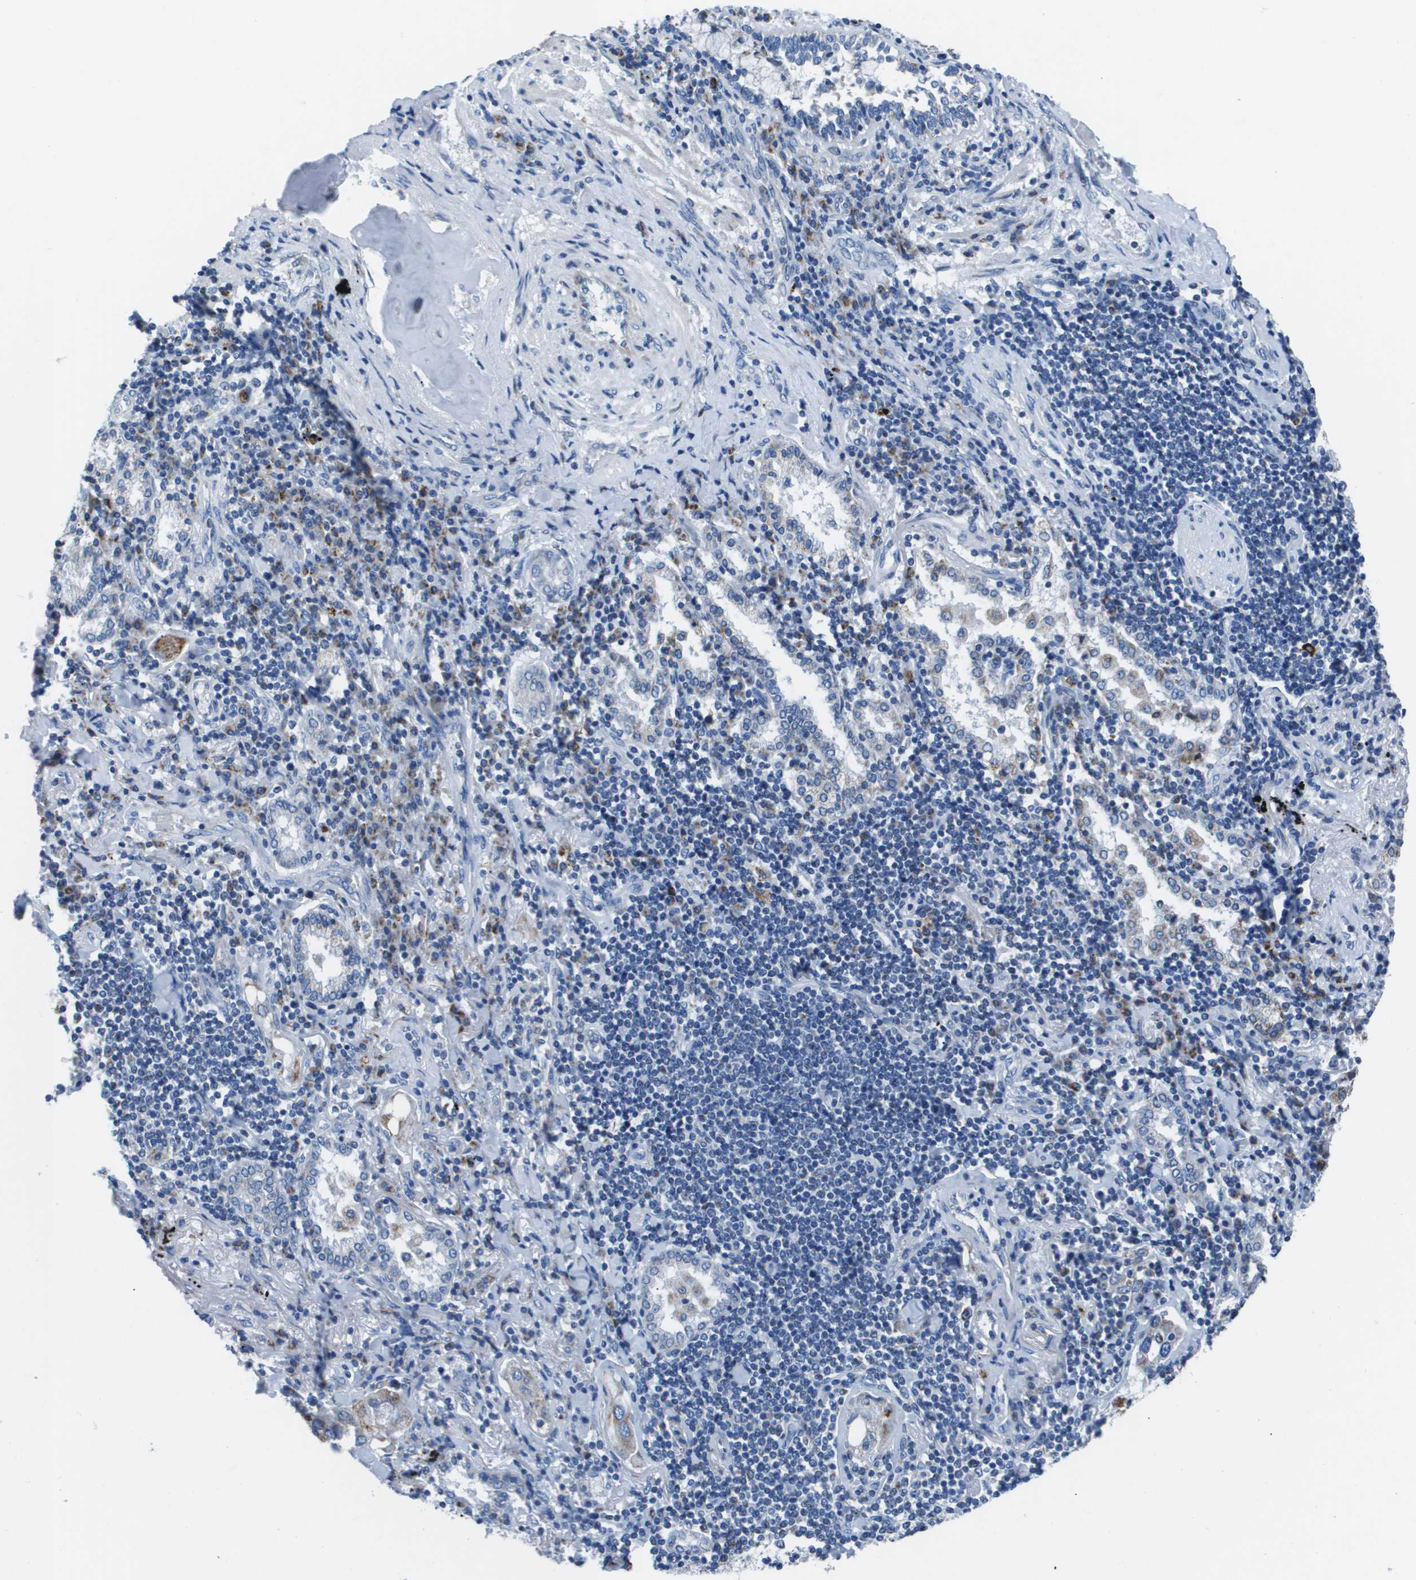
{"staining": {"intensity": "moderate", "quantity": "<25%", "location": "cytoplasmic/membranous"}, "tissue": "lung cancer", "cell_type": "Tumor cells", "image_type": "cancer", "snomed": [{"axis": "morphology", "description": "Adenocarcinoma, NOS"}, {"axis": "topography", "description": "Lung"}], "caption": "Immunohistochemical staining of adenocarcinoma (lung) reveals moderate cytoplasmic/membranous protein expression in approximately <25% of tumor cells.", "gene": "ZDHHC3", "patient": {"sex": "female", "age": 65}}